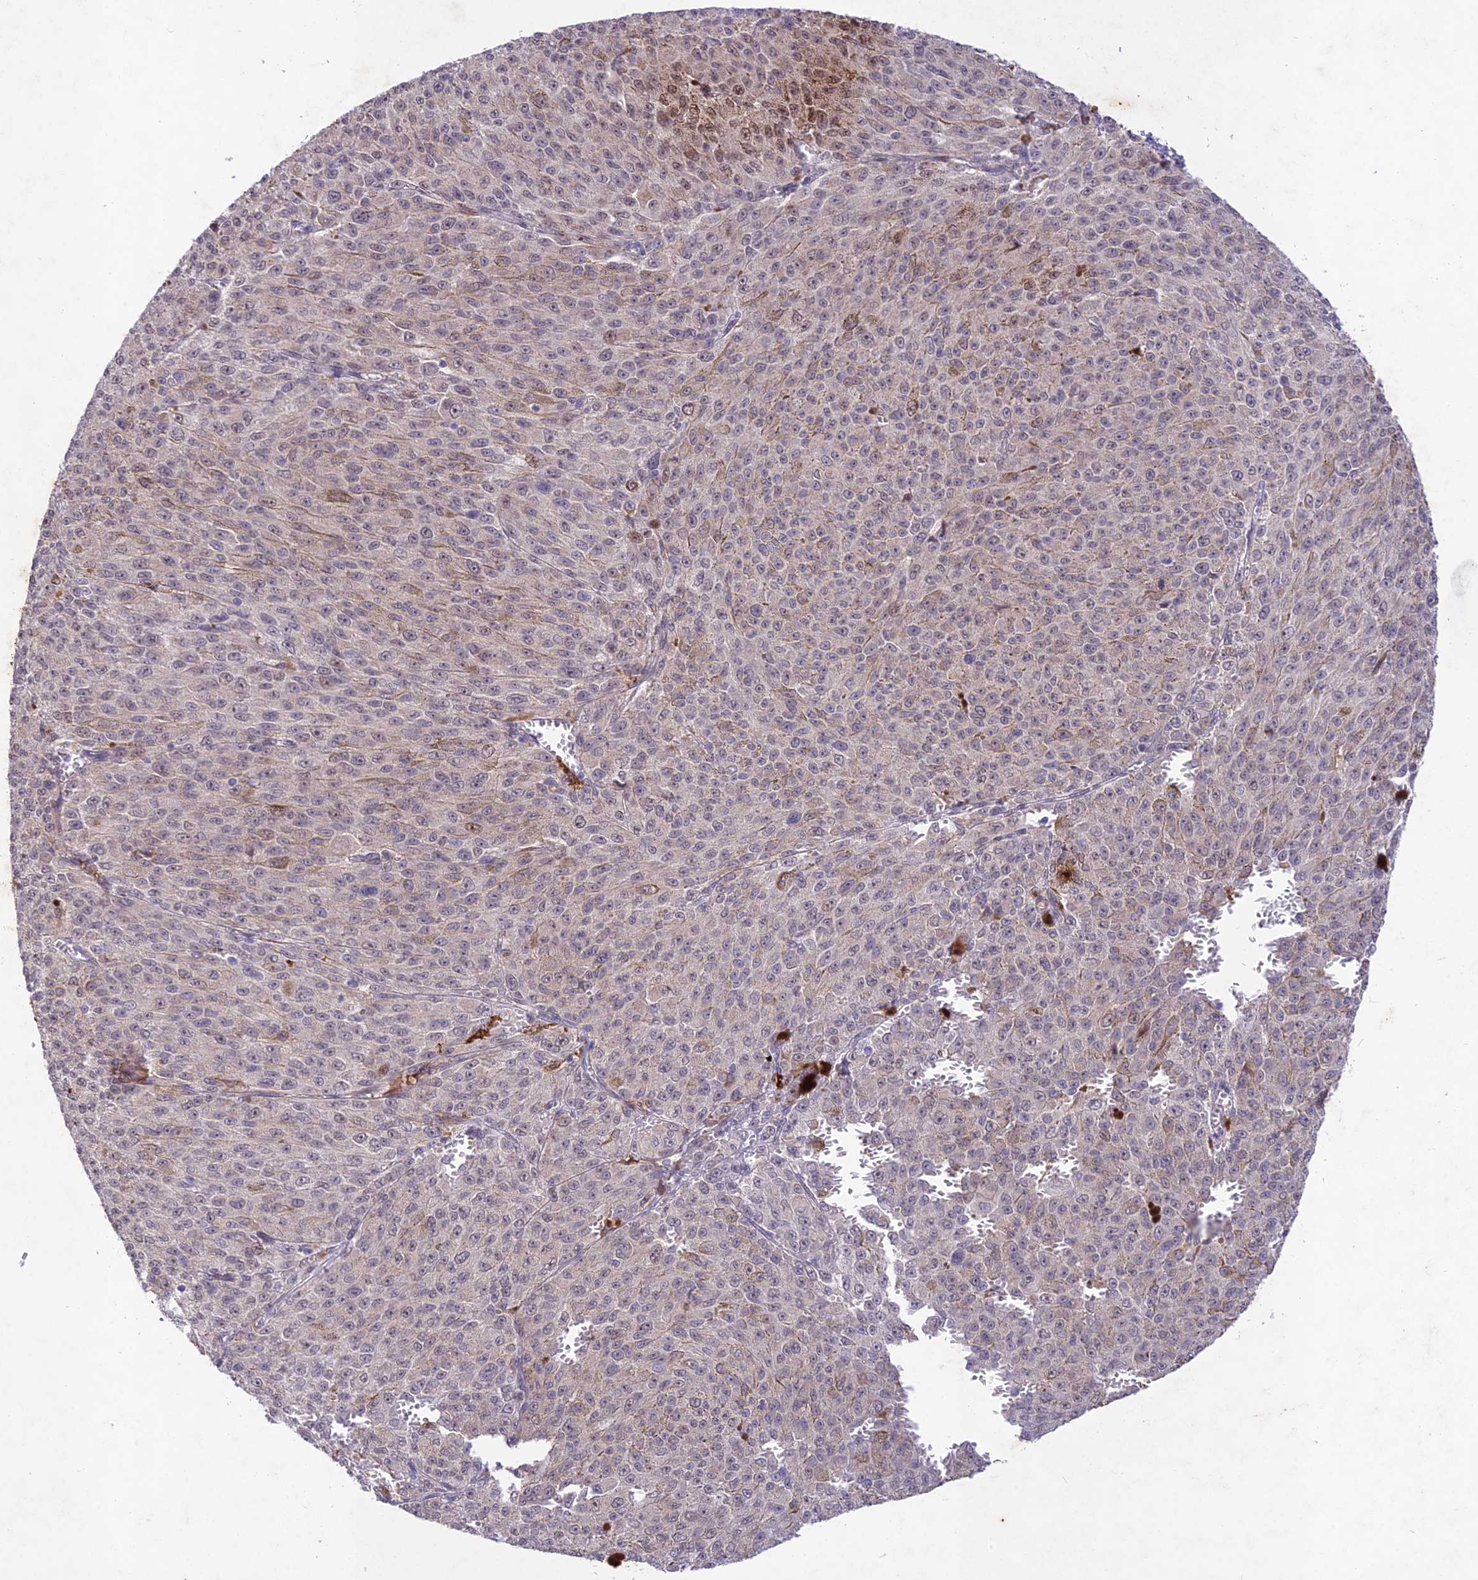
{"staining": {"intensity": "moderate", "quantity": "<25%", "location": "nuclear"}, "tissue": "melanoma", "cell_type": "Tumor cells", "image_type": "cancer", "snomed": [{"axis": "morphology", "description": "Malignant melanoma, NOS"}, {"axis": "topography", "description": "Skin"}], "caption": "A low amount of moderate nuclear staining is seen in approximately <25% of tumor cells in malignant melanoma tissue.", "gene": "ANKRD52", "patient": {"sex": "female", "age": 52}}